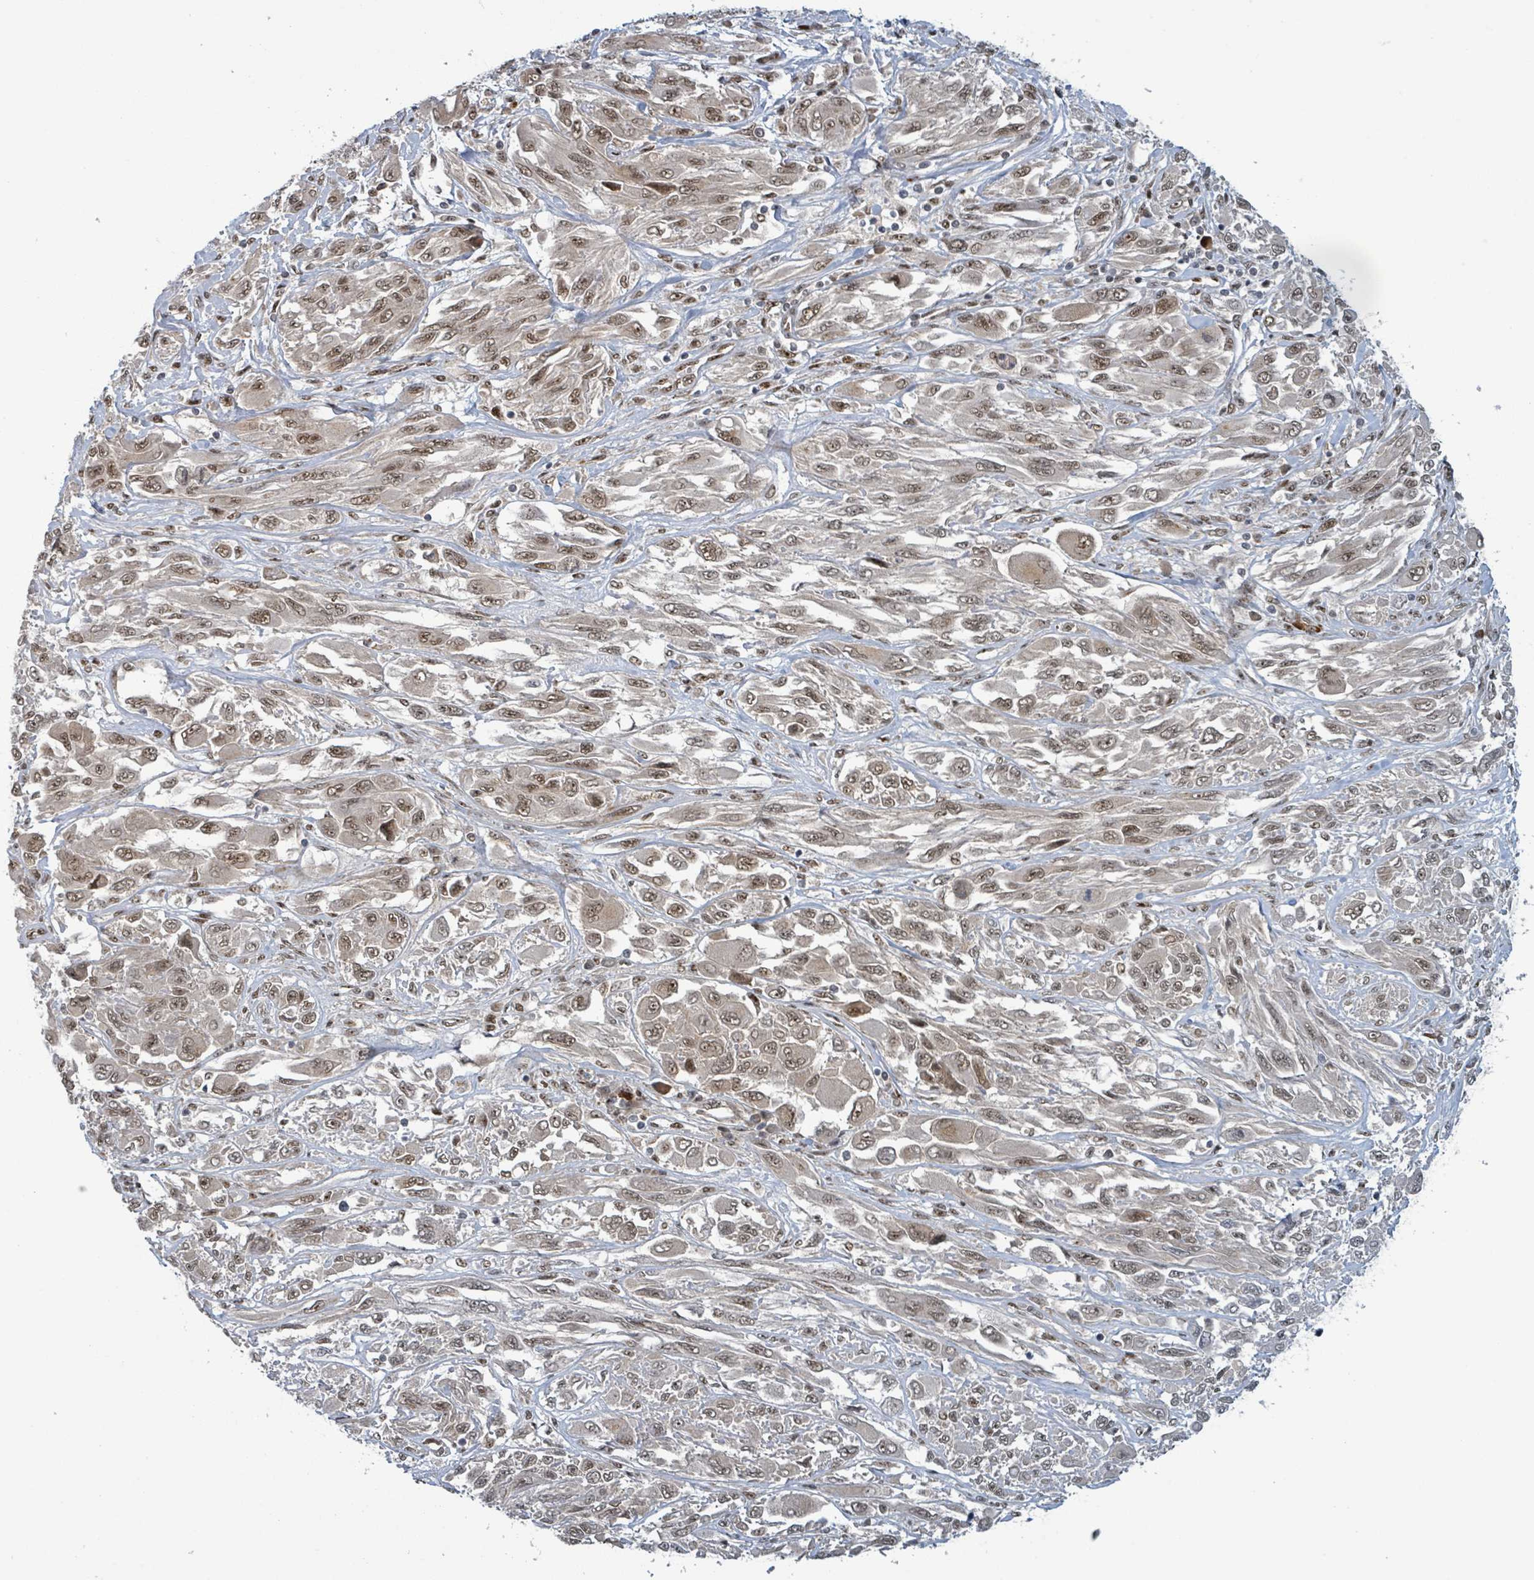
{"staining": {"intensity": "moderate", "quantity": ">75%", "location": "nuclear"}, "tissue": "melanoma", "cell_type": "Tumor cells", "image_type": "cancer", "snomed": [{"axis": "morphology", "description": "Malignant melanoma, NOS"}, {"axis": "topography", "description": "Skin"}], "caption": "Malignant melanoma tissue displays moderate nuclear staining in about >75% of tumor cells, visualized by immunohistochemistry. (DAB IHC with brightfield microscopy, high magnification).", "gene": "KLF3", "patient": {"sex": "female", "age": 91}}